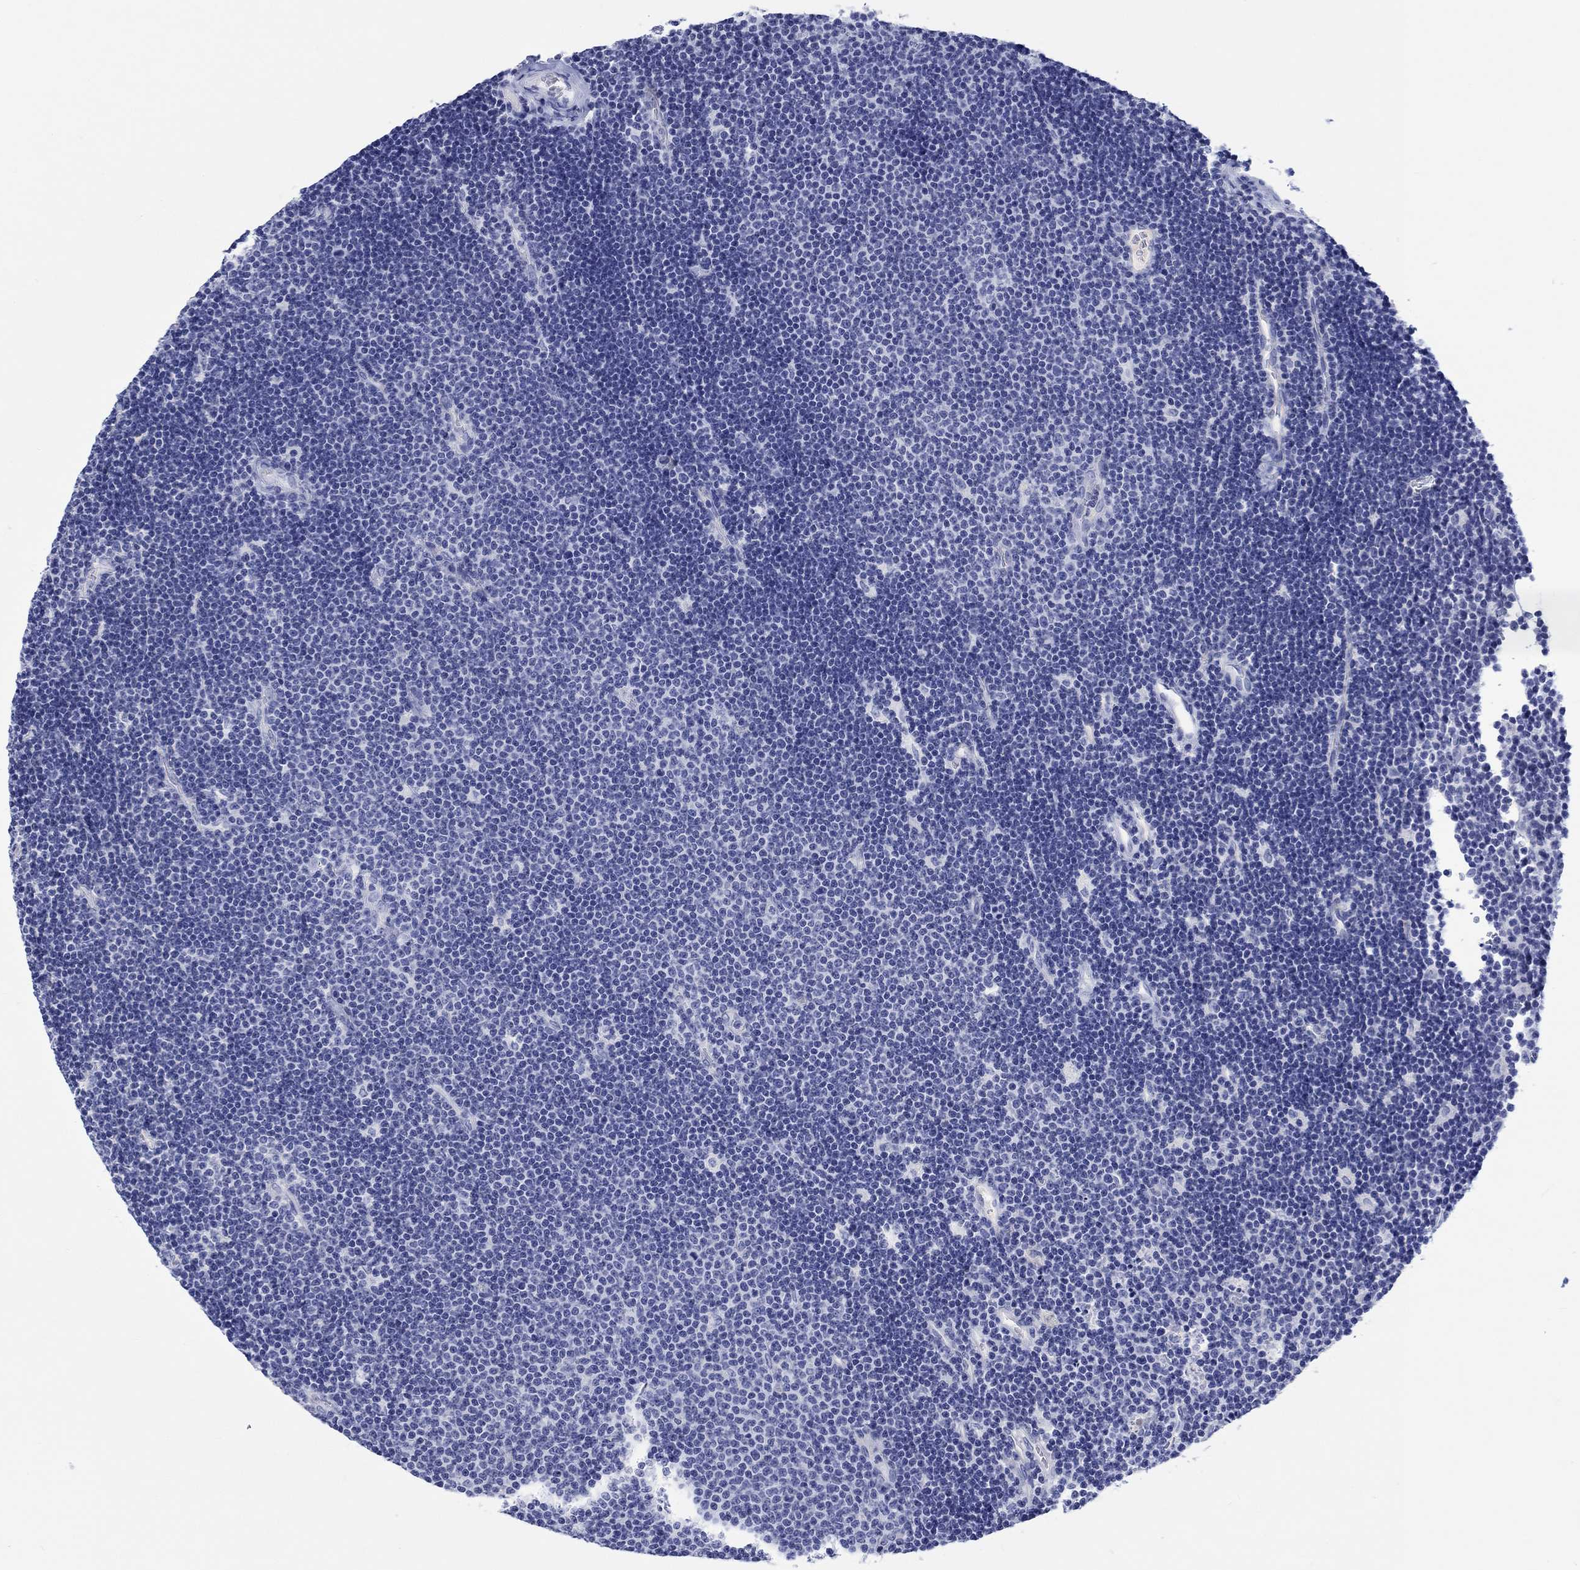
{"staining": {"intensity": "negative", "quantity": "none", "location": "none"}, "tissue": "lymphoma", "cell_type": "Tumor cells", "image_type": "cancer", "snomed": [{"axis": "morphology", "description": "Malignant lymphoma, non-Hodgkin's type, Low grade"}, {"axis": "topography", "description": "Brain"}], "caption": "Immunohistochemistry (IHC) of human malignant lymphoma, non-Hodgkin's type (low-grade) displays no expression in tumor cells.", "gene": "CACNG3", "patient": {"sex": "female", "age": 66}}